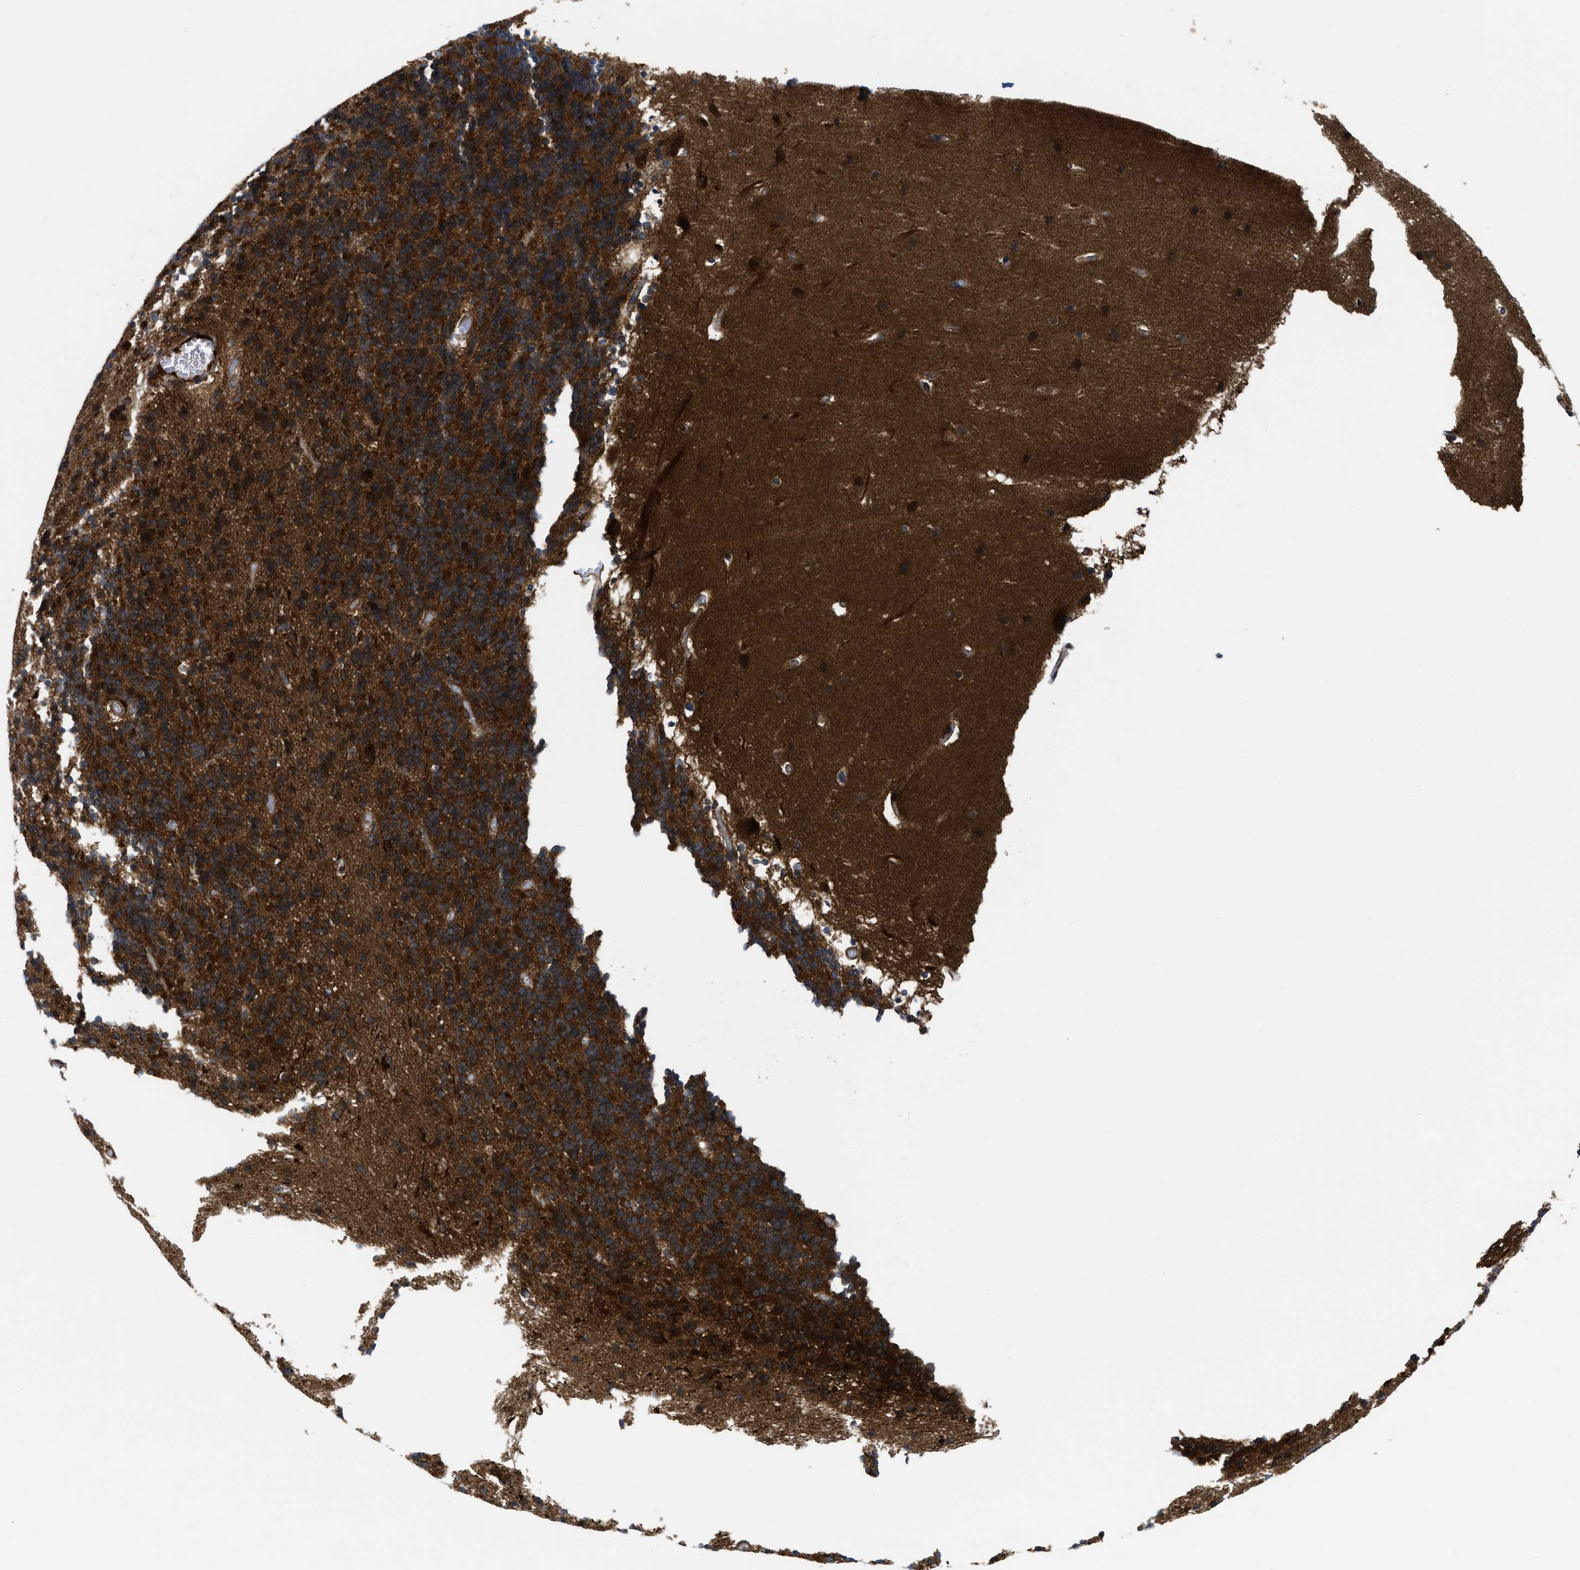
{"staining": {"intensity": "strong", "quantity": ">75%", "location": "cytoplasmic/membranous"}, "tissue": "cerebellum", "cell_type": "Cells in granular layer", "image_type": "normal", "snomed": [{"axis": "morphology", "description": "Normal tissue, NOS"}, {"axis": "topography", "description": "Cerebellum"}], "caption": "Cells in granular layer show high levels of strong cytoplasmic/membranous expression in about >75% of cells in normal cerebellum. The staining is performed using DAB (3,3'-diaminobenzidine) brown chromogen to label protein expression. The nuclei are counter-stained blue using hematoxylin.", "gene": "PPP2CB", "patient": {"sex": "male", "age": 45}}